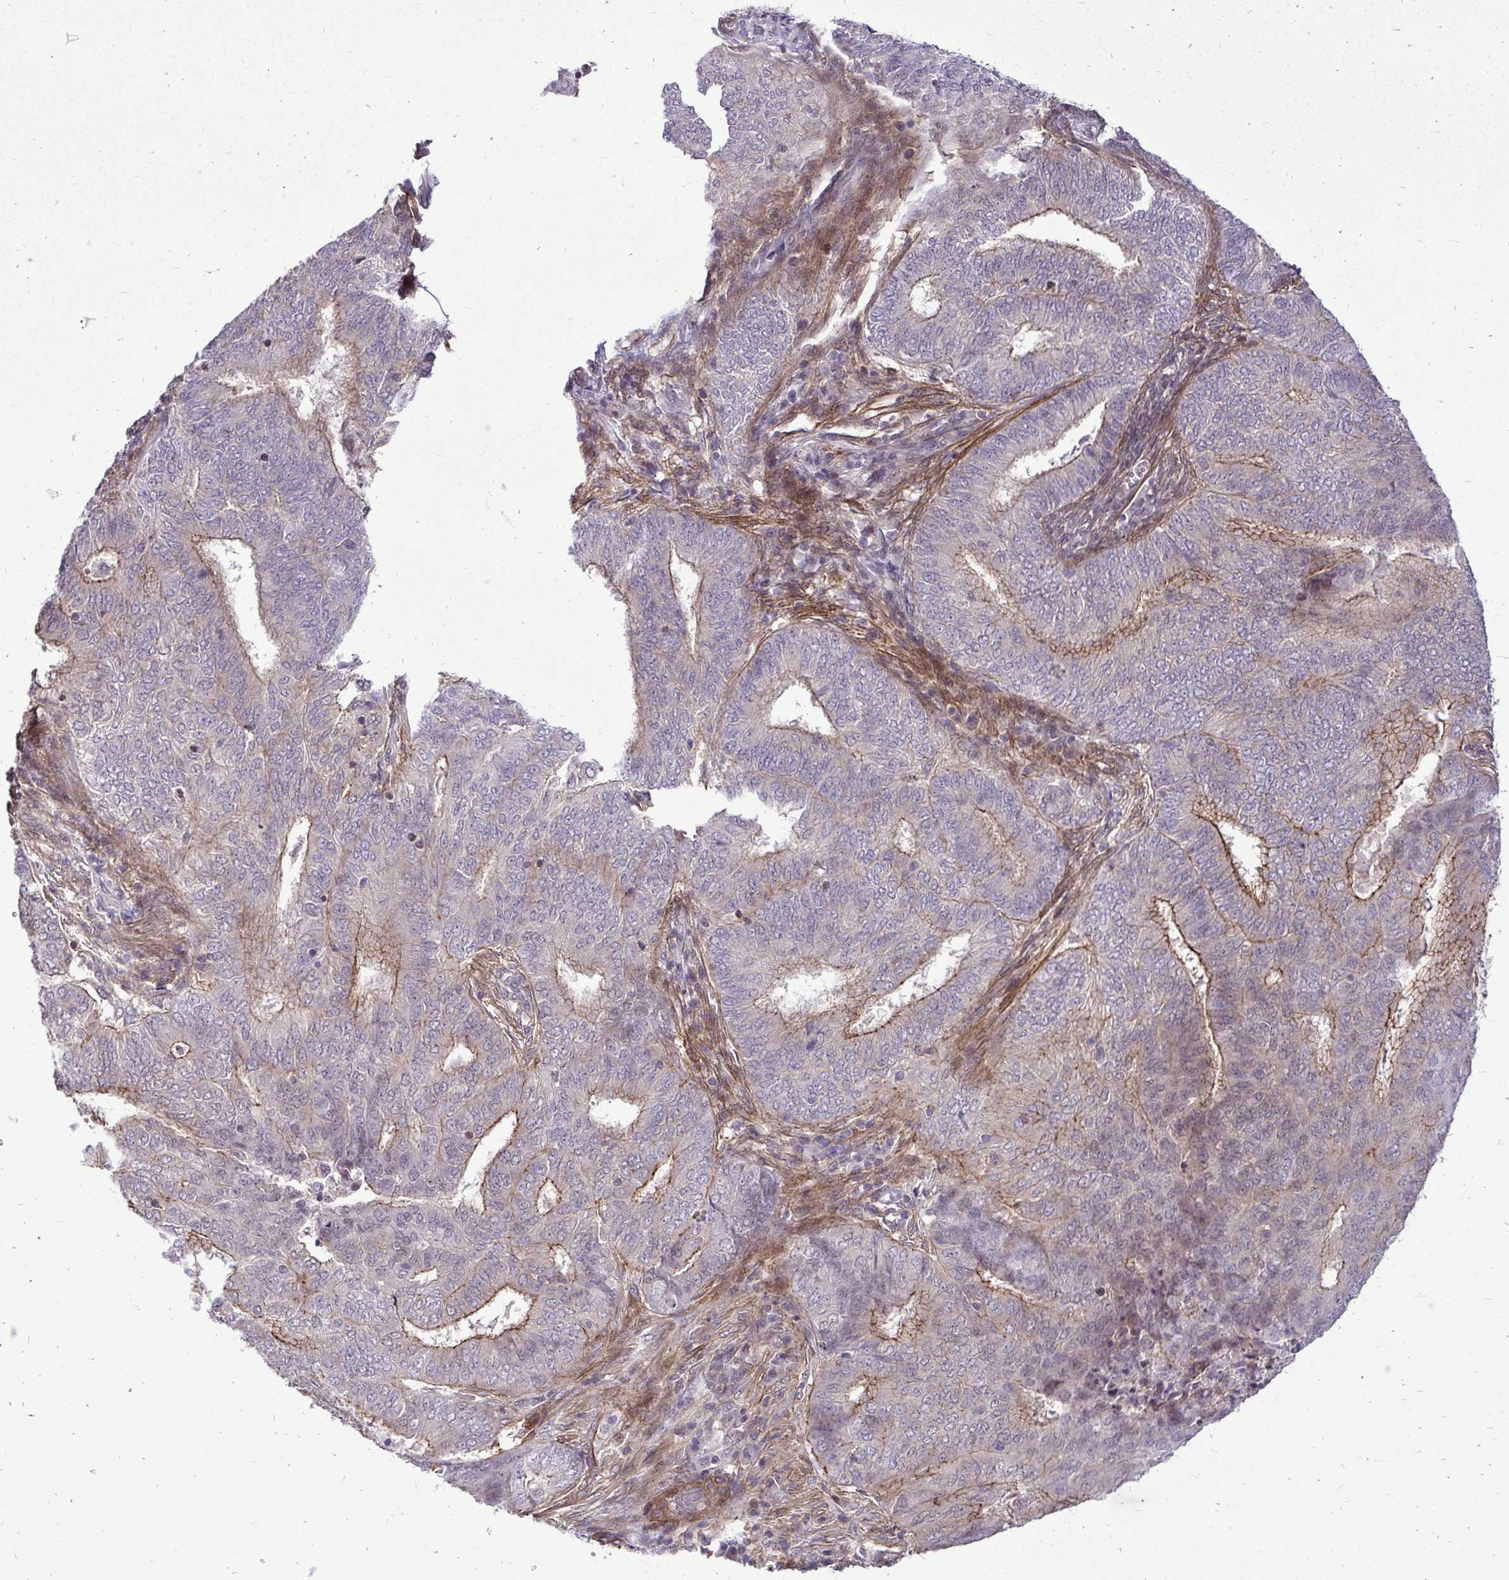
{"staining": {"intensity": "moderate", "quantity": "<25%", "location": "cytoplasmic/membranous"}, "tissue": "endometrial cancer", "cell_type": "Tumor cells", "image_type": "cancer", "snomed": [{"axis": "morphology", "description": "Adenocarcinoma, NOS"}, {"axis": "topography", "description": "Endometrium"}], "caption": "IHC (DAB) staining of endometrial cancer (adenocarcinoma) demonstrates moderate cytoplasmic/membranous protein staining in approximately <25% of tumor cells. The protein is shown in brown color, while the nuclei are stained blue.", "gene": "TRIP6", "patient": {"sex": "female", "age": 62}}